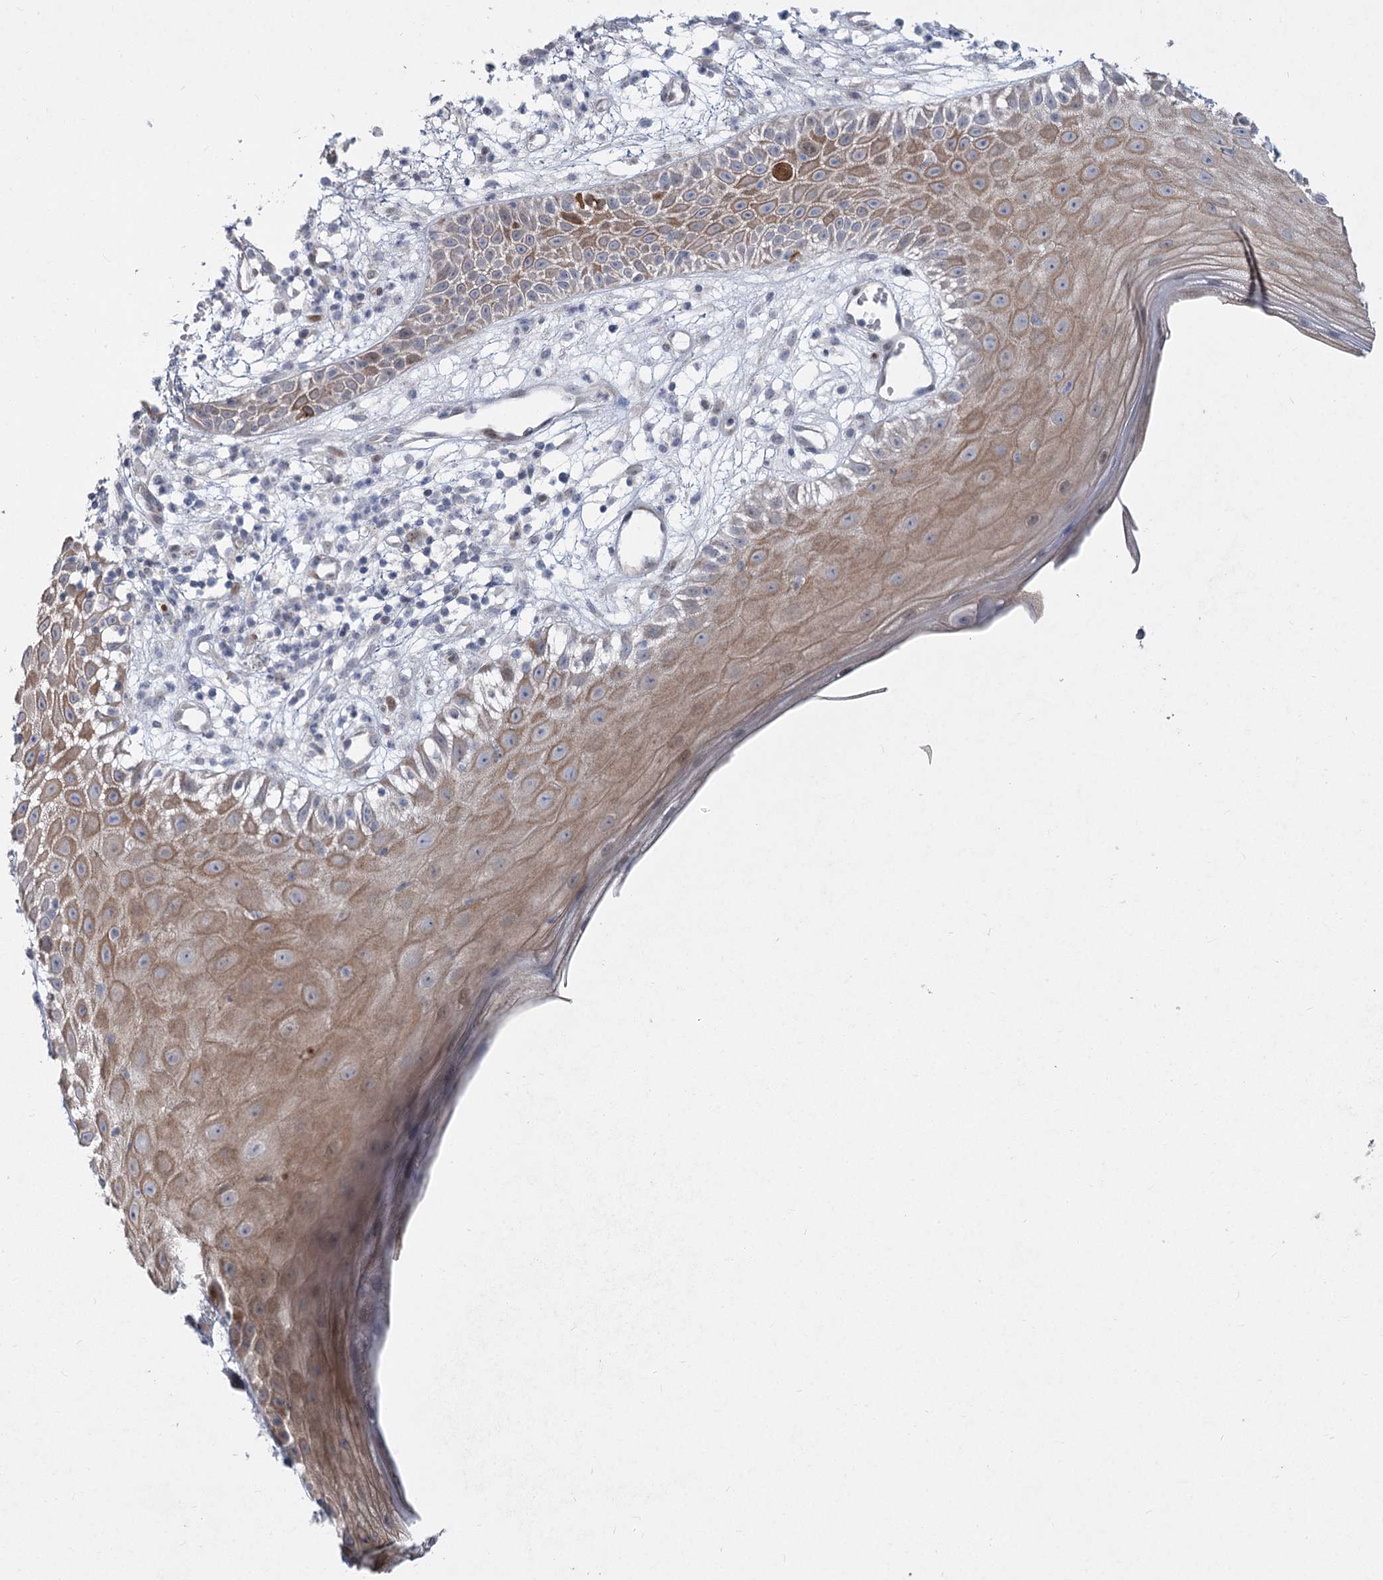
{"staining": {"intensity": "moderate", "quantity": "<25%", "location": "nuclear"}, "tissue": "skin cancer", "cell_type": "Tumor cells", "image_type": "cancer", "snomed": [{"axis": "morphology", "description": "Squamous cell carcinoma, NOS"}, {"axis": "topography", "description": "Skin"}], "caption": "Immunohistochemistry (IHC) staining of skin cancer, which exhibits low levels of moderate nuclear positivity in about <25% of tumor cells indicating moderate nuclear protein staining. The staining was performed using DAB (brown) for protein detection and nuclei were counterstained in hematoxylin (blue).", "gene": "ABITRAM", "patient": {"sex": "female", "age": 90}}